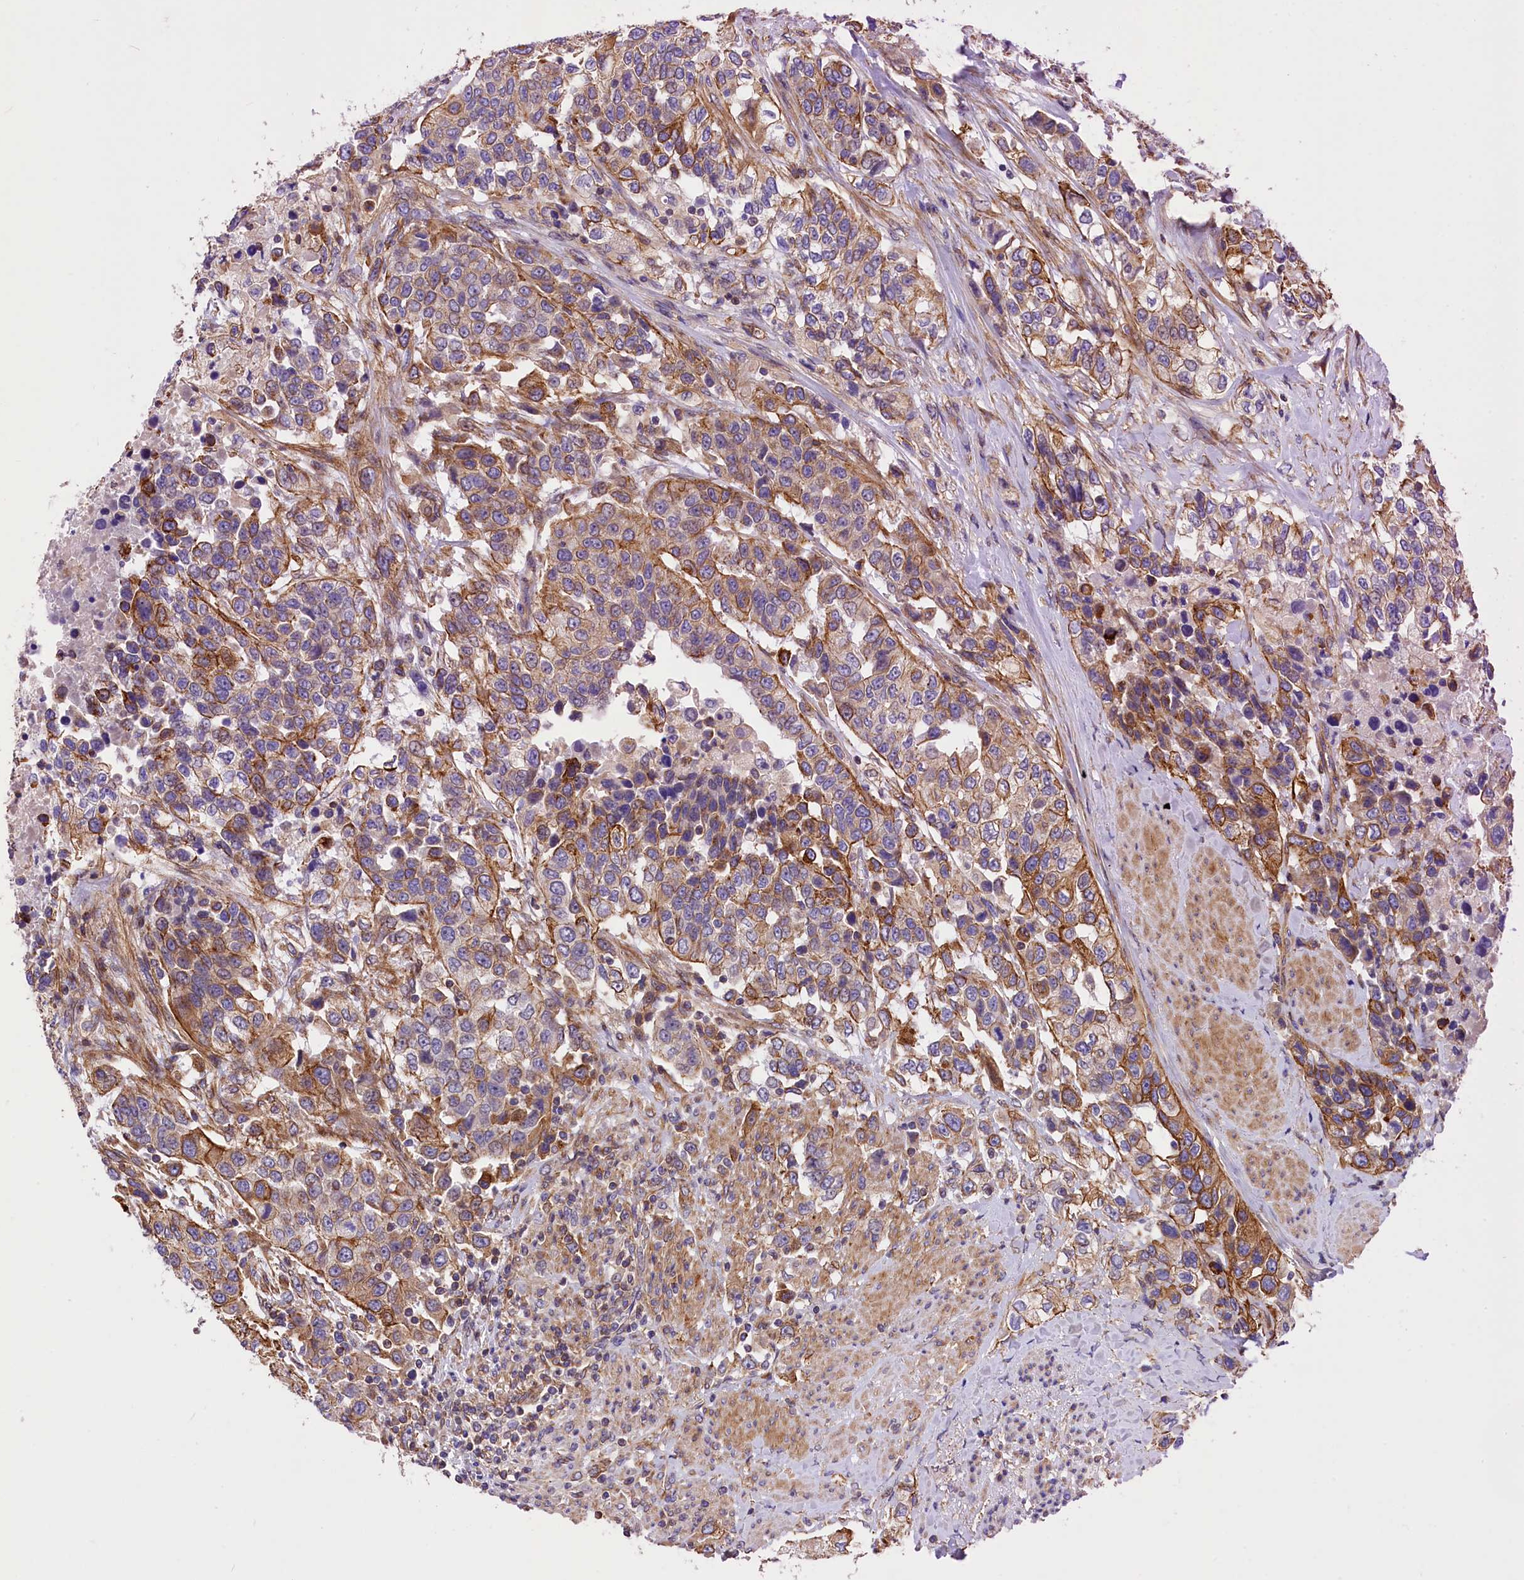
{"staining": {"intensity": "moderate", "quantity": ">75%", "location": "cytoplasmic/membranous"}, "tissue": "urothelial cancer", "cell_type": "Tumor cells", "image_type": "cancer", "snomed": [{"axis": "morphology", "description": "Urothelial carcinoma, High grade"}, {"axis": "topography", "description": "Urinary bladder"}], "caption": "Moderate cytoplasmic/membranous positivity for a protein is identified in about >75% of tumor cells of urothelial cancer using immunohistochemistry.", "gene": "MED20", "patient": {"sex": "female", "age": 80}}